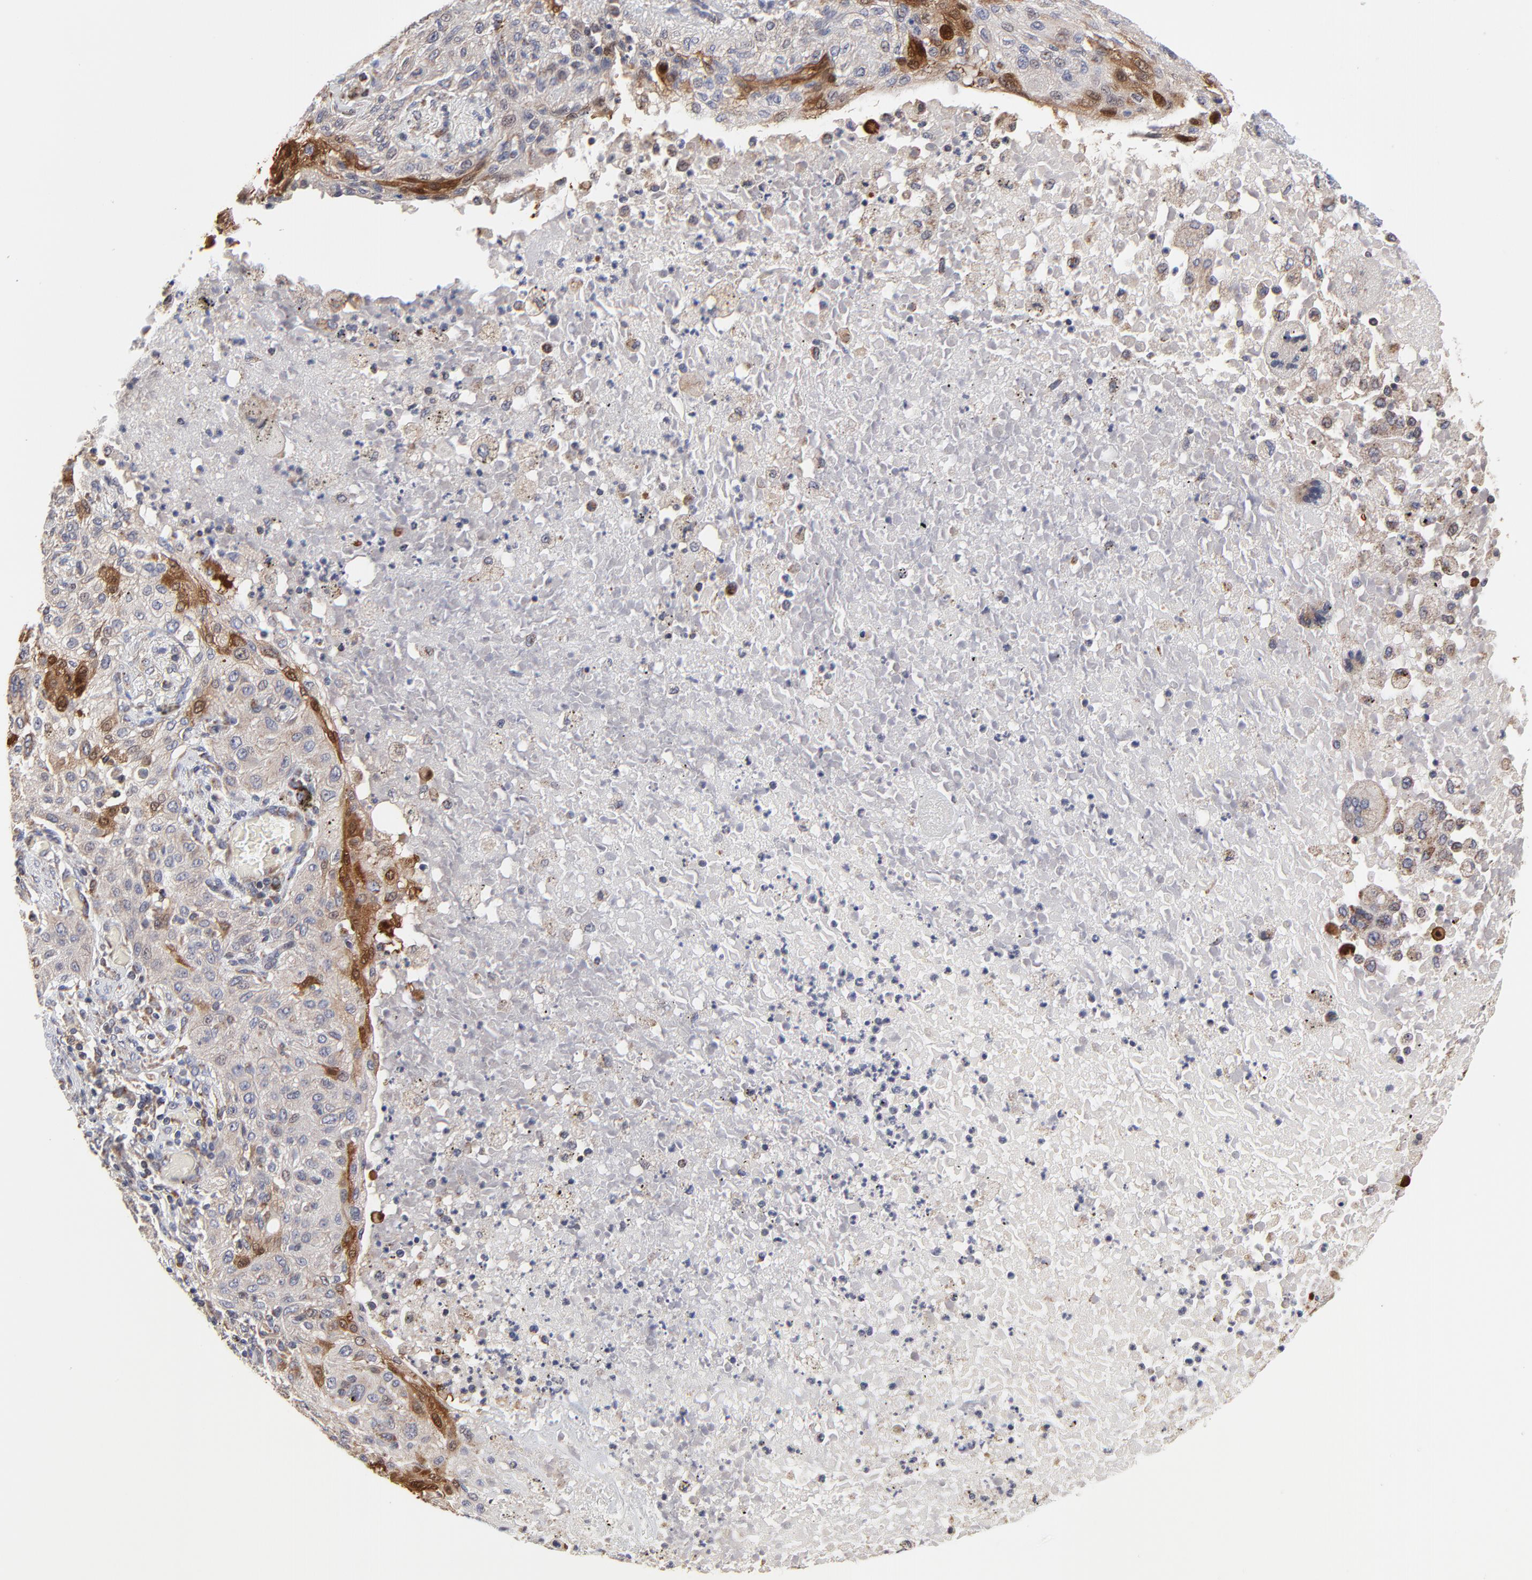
{"staining": {"intensity": "negative", "quantity": "none", "location": "none"}, "tissue": "lung cancer", "cell_type": "Tumor cells", "image_type": "cancer", "snomed": [{"axis": "morphology", "description": "Squamous cell carcinoma, NOS"}, {"axis": "topography", "description": "Lung"}], "caption": "A micrograph of human lung cancer (squamous cell carcinoma) is negative for staining in tumor cells.", "gene": "ZNF550", "patient": {"sex": "female", "age": 47}}